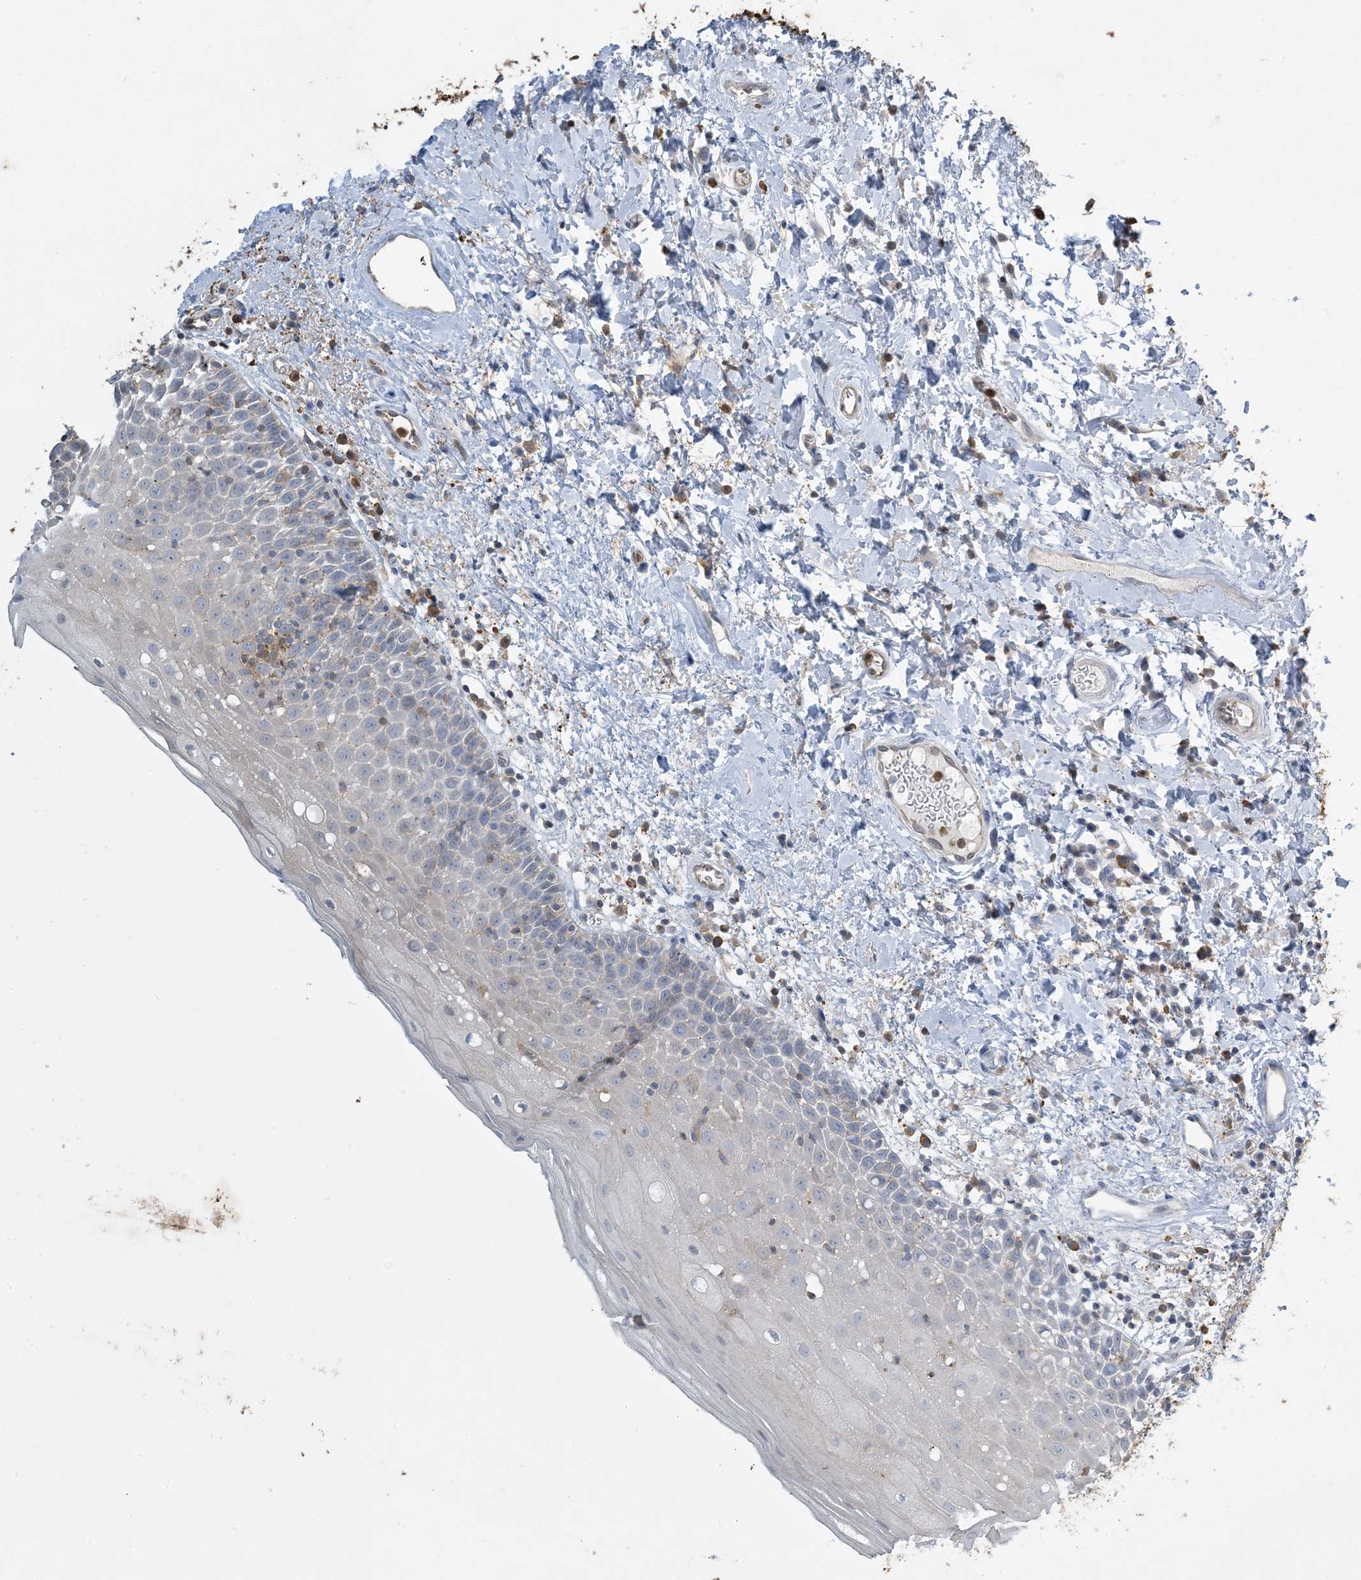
{"staining": {"intensity": "negative", "quantity": "none", "location": "none"}, "tissue": "oral mucosa", "cell_type": "Squamous epithelial cells", "image_type": "normal", "snomed": [{"axis": "morphology", "description": "Normal tissue, NOS"}, {"axis": "topography", "description": "Oral tissue"}], "caption": "DAB immunohistochemical staining of unremarkable oral mucosa exhibits no significant staining in squamous epithelial cells. Nuclei are stained in blue.", "gene": "TMSB4X", "patient": {"sex": "male", "age": 74}}